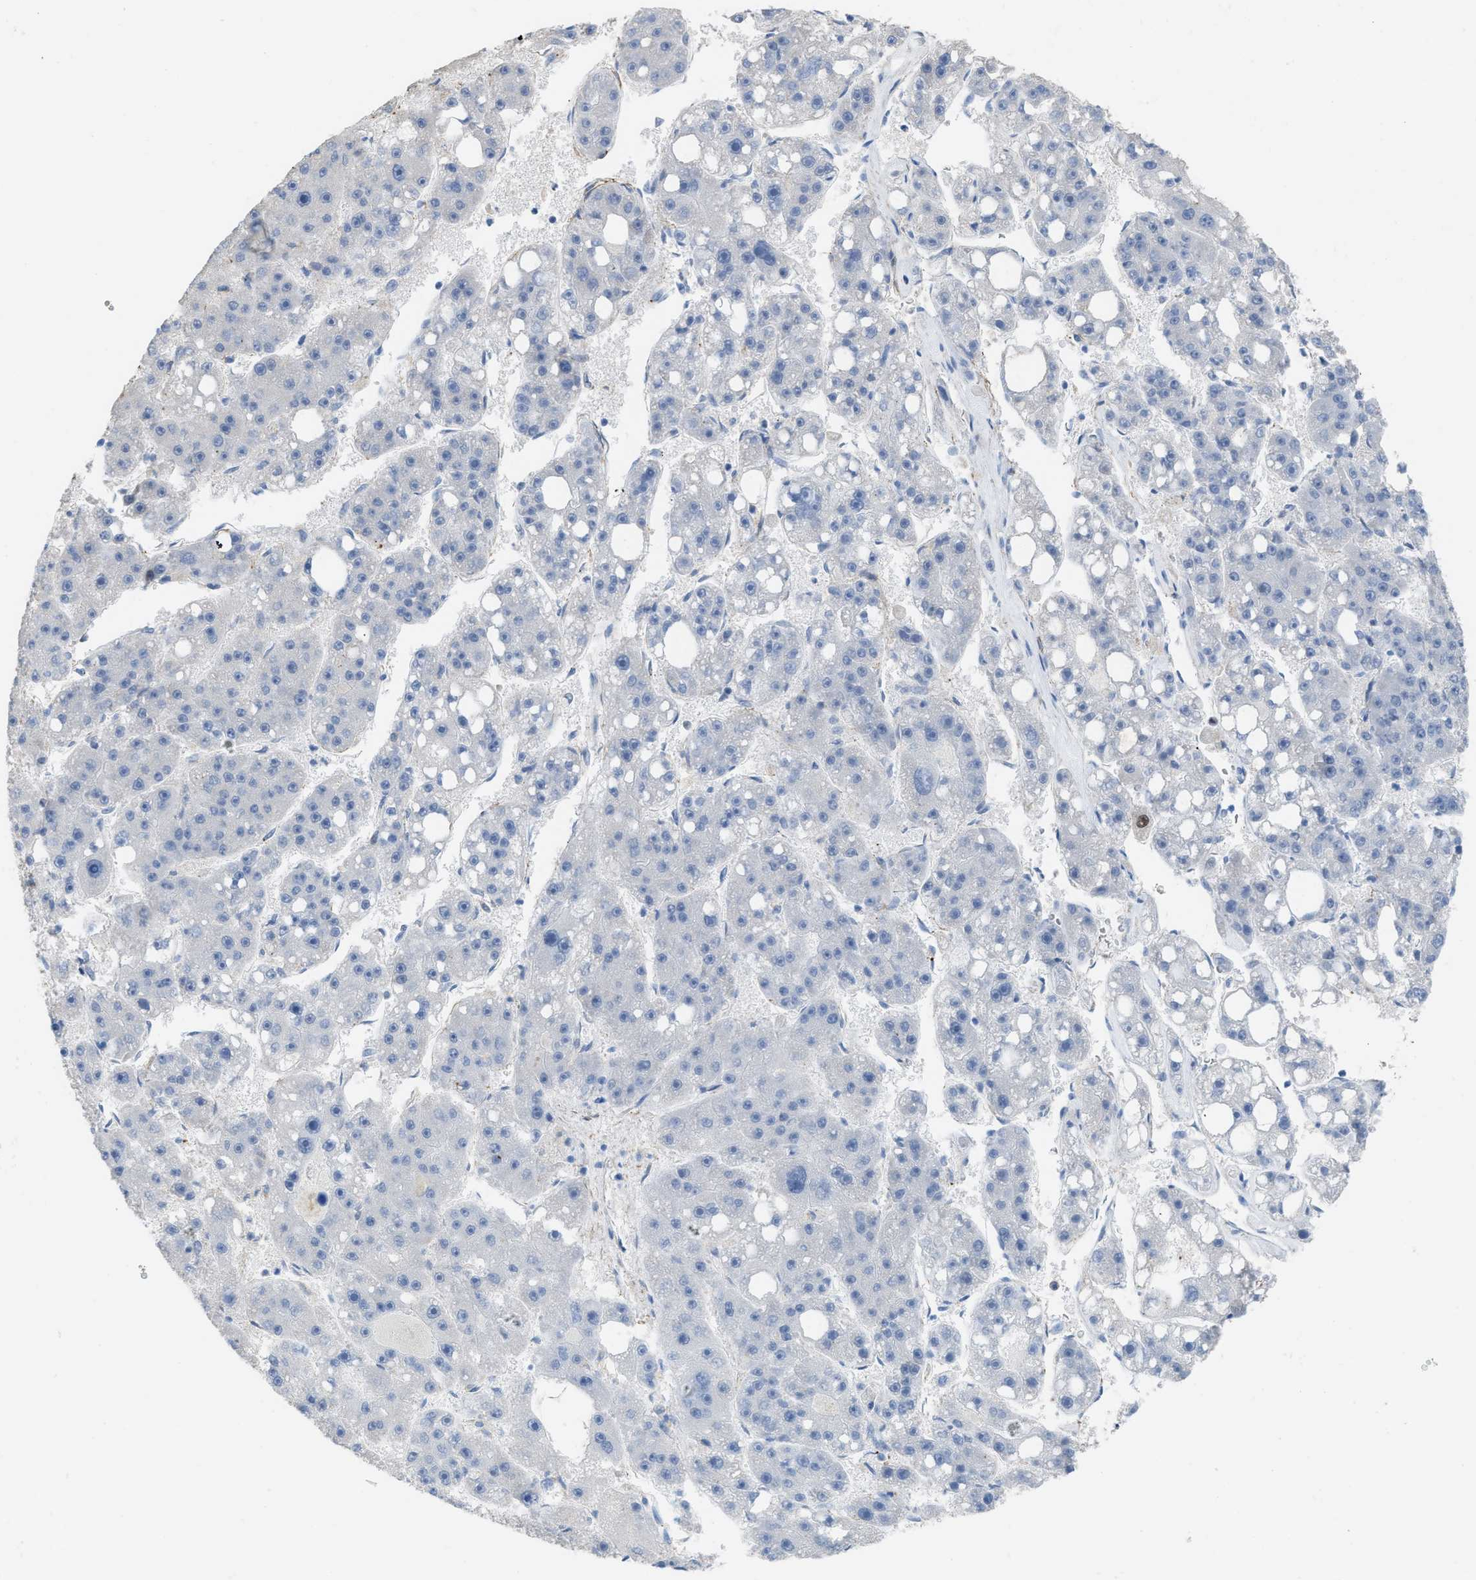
{"staining": {"intensity": "negative", "quantity": "none", "location": "none"}, "tissue": "liver cancer", "cell_type": "Tumor cells", "image_type": "cancer", "snomed": [{"axis": "morphology", "description": "Carcinoma, Hepatocellular, NOS"}, {"axis": "topography", "description": "Liver"}], "caption": "IHC of human liver hepatocellular carcinoma exhibits no expression in tumor cells. (DAB (3,3'-diaminobenzidine) immunohistochemistry, high magnification).", "gene": "SCAF4", "patient": {"sex": "female", "age": 61}}